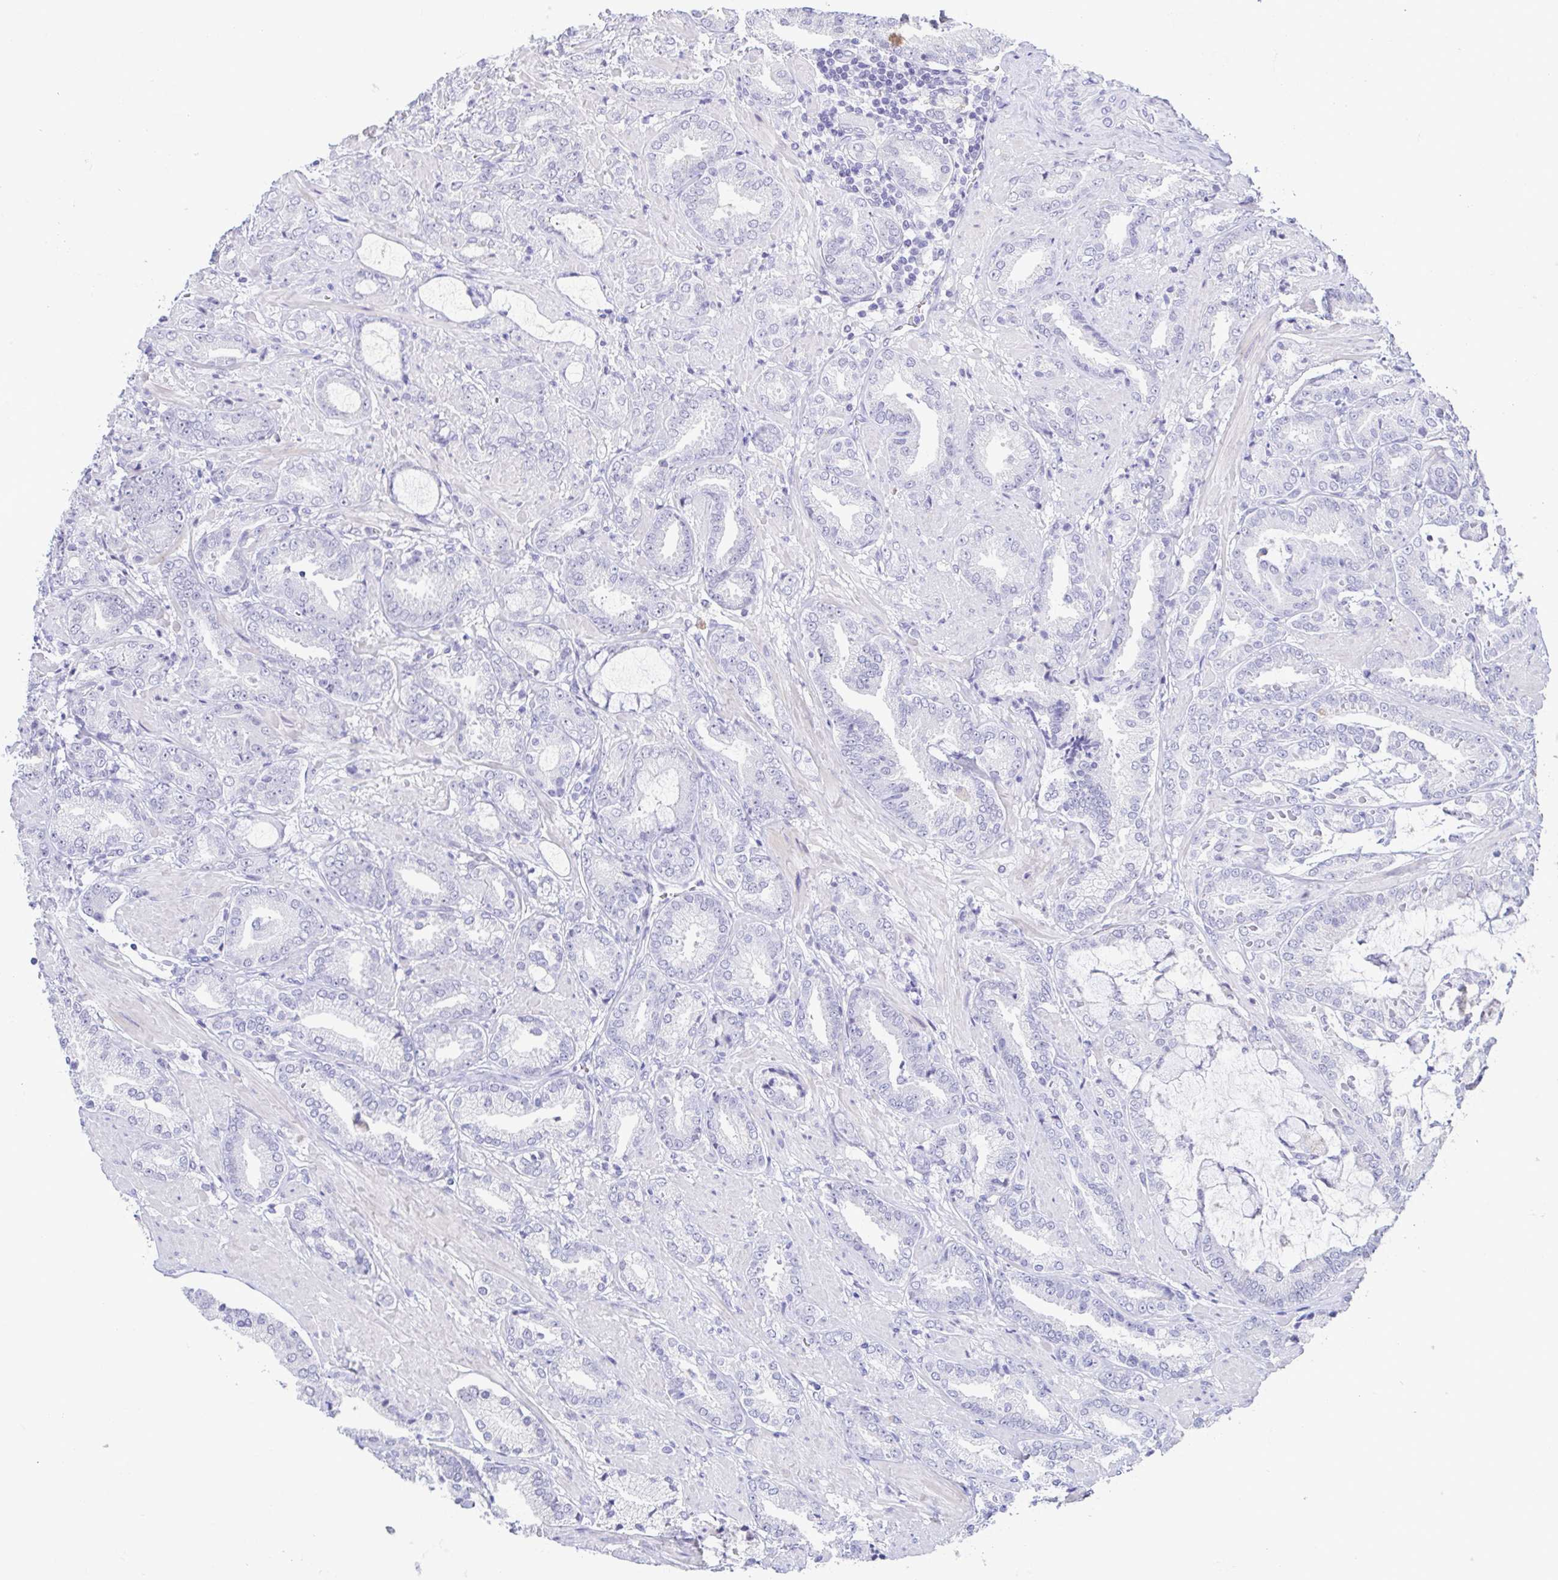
{"staining": {"intensity": "negative", "quantity": "none", "location": "none"}, "tissue": "prostate cancer", "cell_type": "Tumor cells", "image_type": "cancer", "snomed": [{"axis": "morphology", "description": "Adenocarcinoma, High grade"}, {"axis": "topography", "description": "Prostate"}], "caption": "Immunohistochemistry (IHC) micrograph of neoplastic tissue: prostate adenocarcinoma (high-grade) stained with DAB shows no significant protein expression in tumor cells. The staining is performed using DAB (3,3'-diaminobenzidine) brown chromogen with nuclei counter-stained in using hematoxylin.", "gene": "PERM1", "patient": {"sex": "male", "age": 56}}